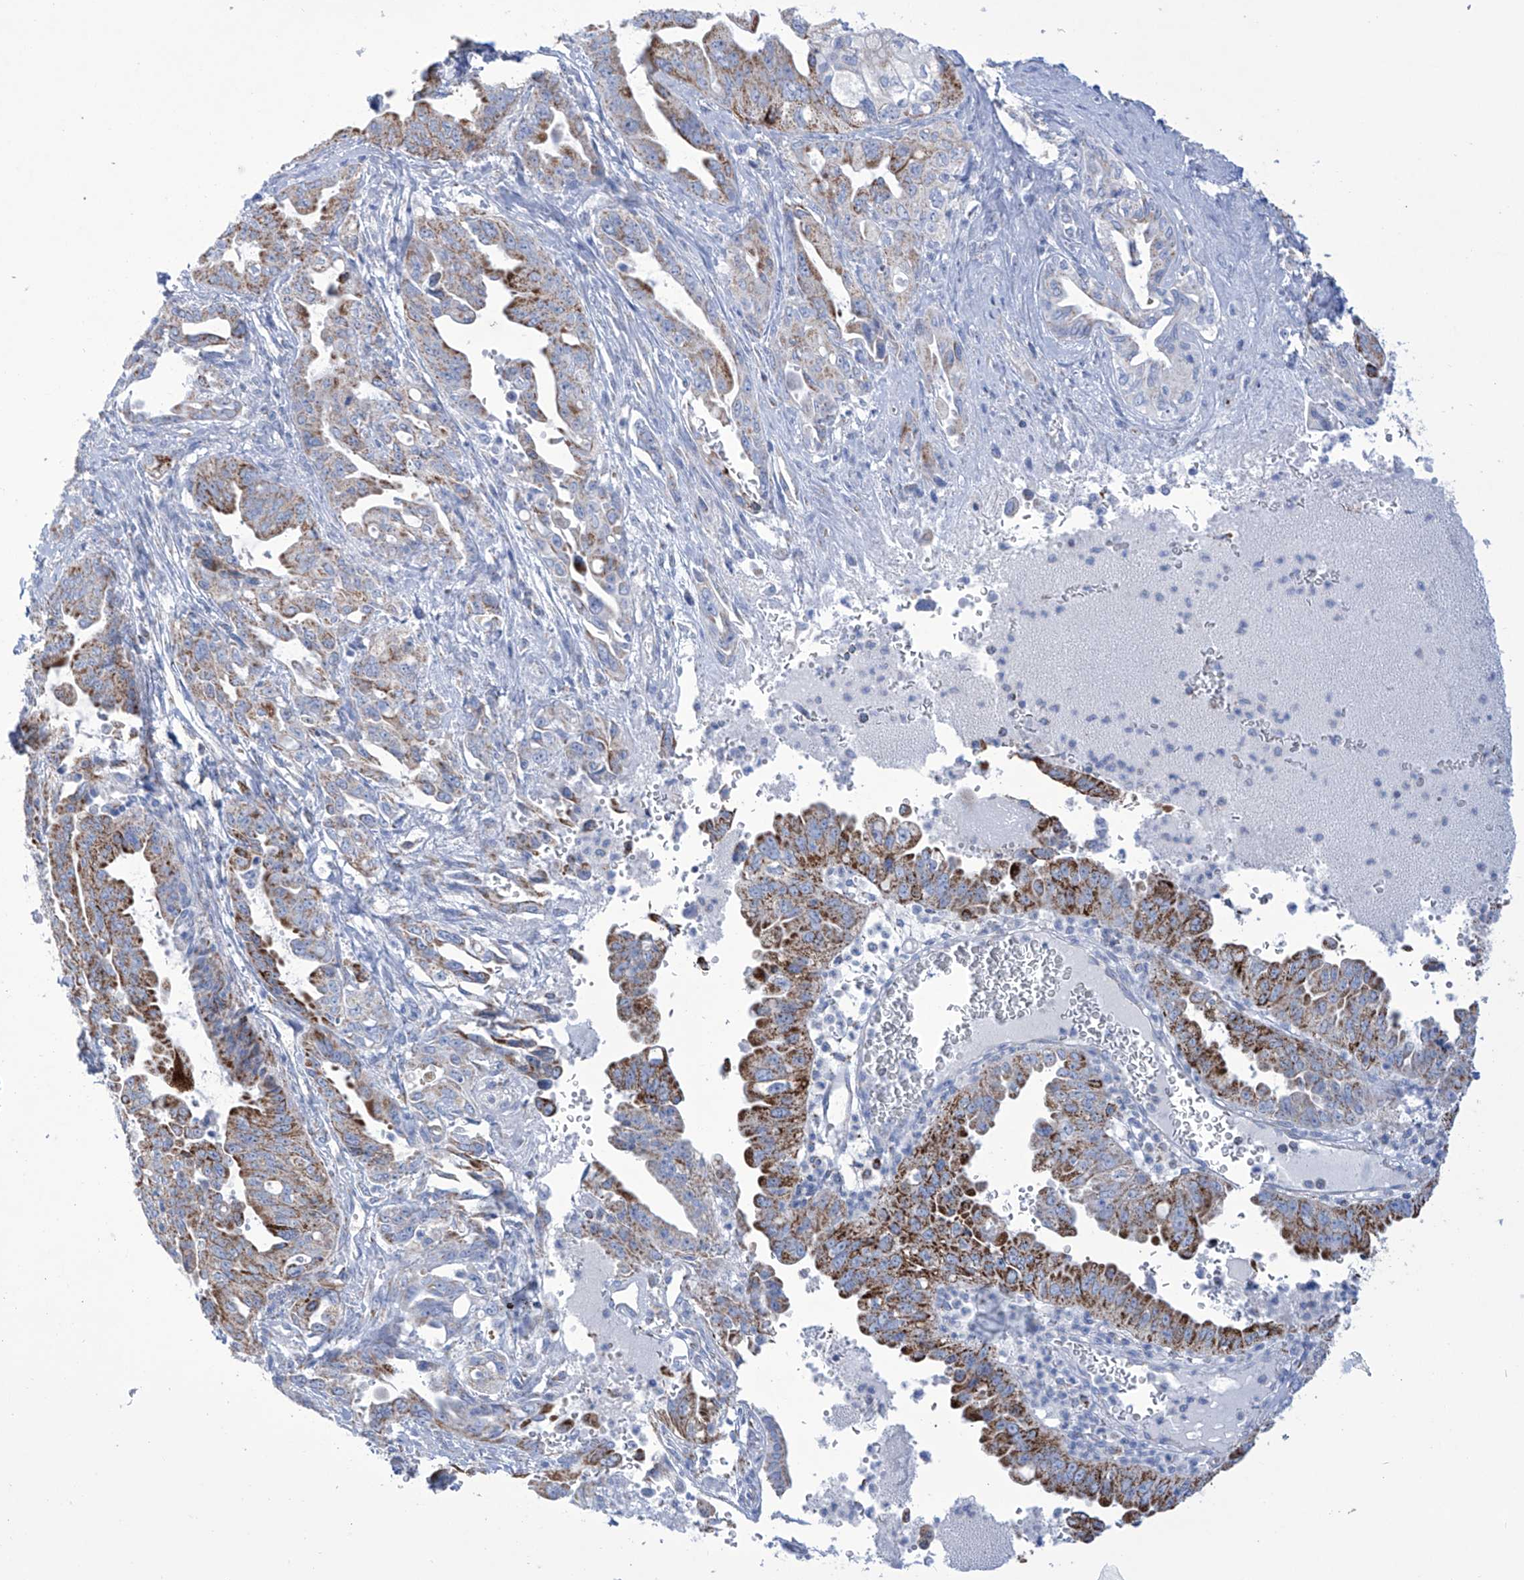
{"staining": {"intensity": "strong", "quantity": "25%-75%", "location": "cytoplasmic/membranous"}, "tissue": "pancreatic cancer", "cell_type": "Tumor cells", "image_type": "cancer", "snomed": [{"axis": "morphology", "description": "Adenocarcinoma, NOS"}, {"axis": "topography", "description": "Pancreas"}], "caption": "Pancreatic cancer was stained to show a protein in brown. There is high levels of strong cytoplasmic/membranous staining in about 25%-75% of tumor cells.", "gene": "ALDH6A1", "patient": {"sex": "male", "age": 70}}